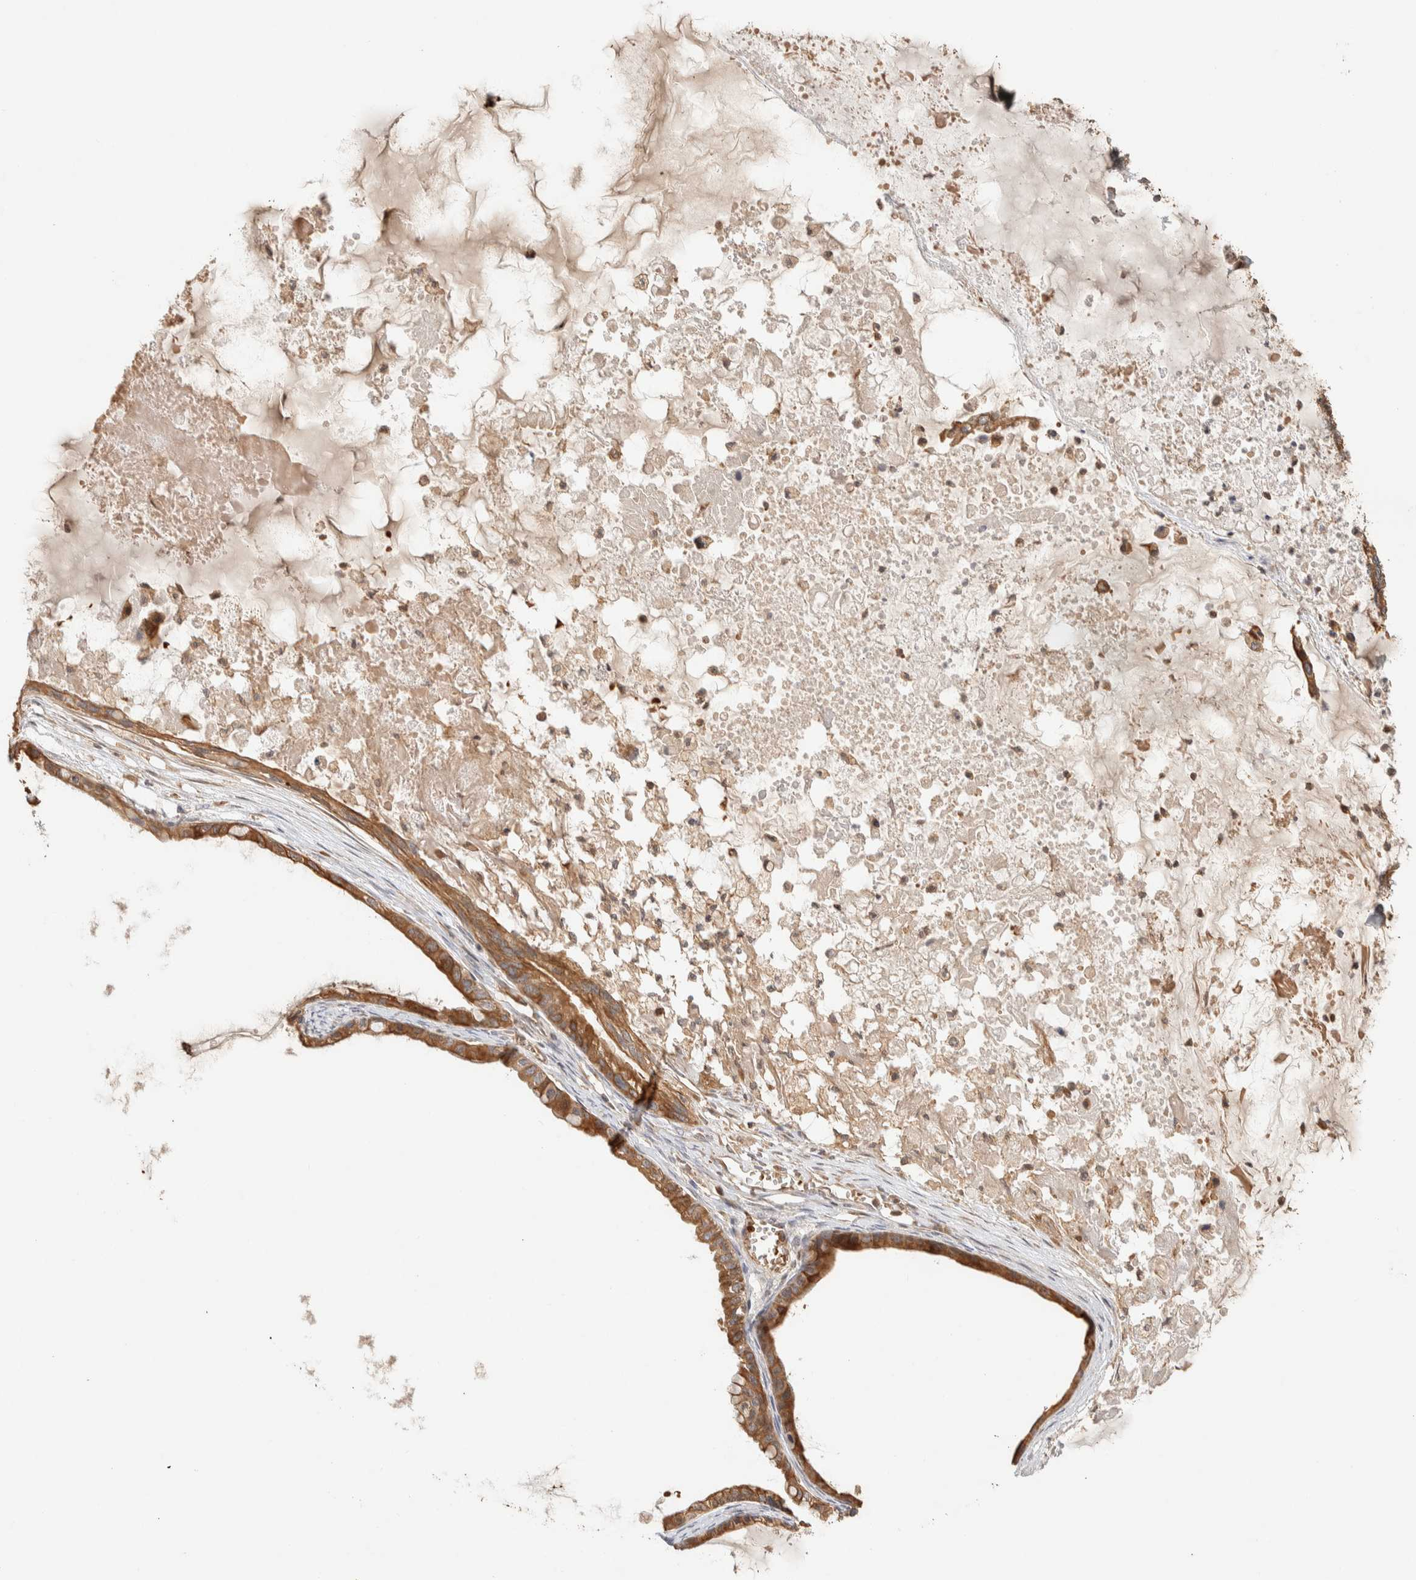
{"staining": {"intensity": "moderate", "quantity": ">75%", "location": "cytoplasmic/membranous"}, "tissue": "ovarian cancer", "cell_type": "Tumor cells", "image_type": "cancer", "snomed": [{"axis": "morphology", "description": "Cystadenocarcinoma, mucinous, NOS"}, {"axis": "topography", "description": "Ovary"}], "caption": "The immunohistochemical stain labels moderate cytoplasmic/membranous staining in tumor cells of ovarian cancer tissue.", "gene": "TTI2", "patient": {"sex": "female", "age": 80}}